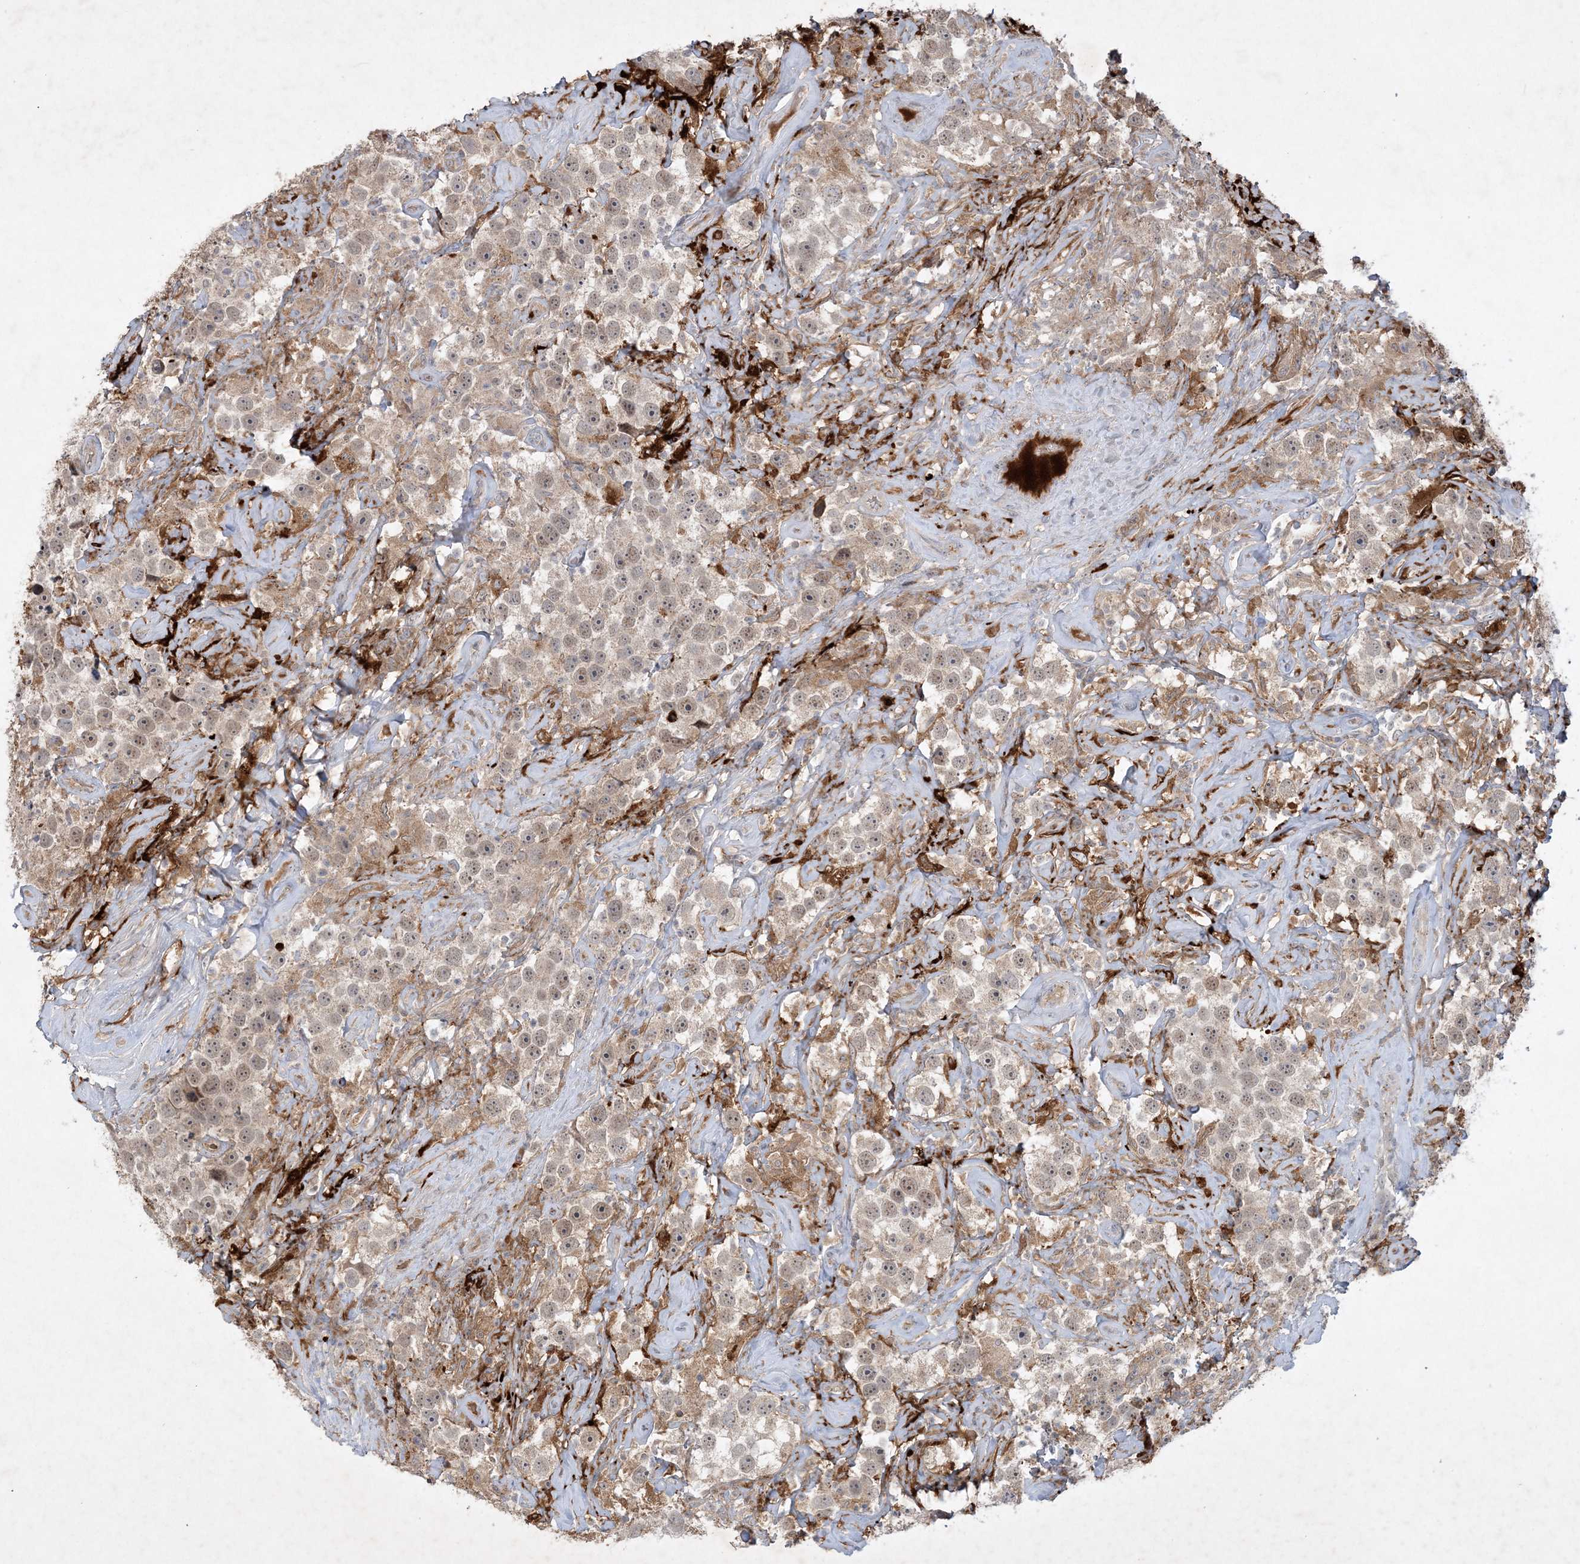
{"staining": {"intensity": "weak", "quantity": "25%-75%", "location": "cytoplasmic/membranous,nuclear"}, "tissue": "testis cancer", "cell_type": "Tumor cells", "image_type": "cancer", "snomed": [{"axis": "morphology", "description": "Seminoma, NOS"}, {"axis": "topography", "description": "Testis"}], "caption": "Protein staining reveals weak cytoplasmic/membranous and nuclear positivity in approximately 25%-75% of tumor cells in testis cancer (seminoma). The staining was performed using DAB to visualize the protein expression in brown, while the nuclei were stained in blue with hematoxylin (Magnification: 20x).", "gene": "THG1L", "patient": {"sex": "male", "age": 49}}